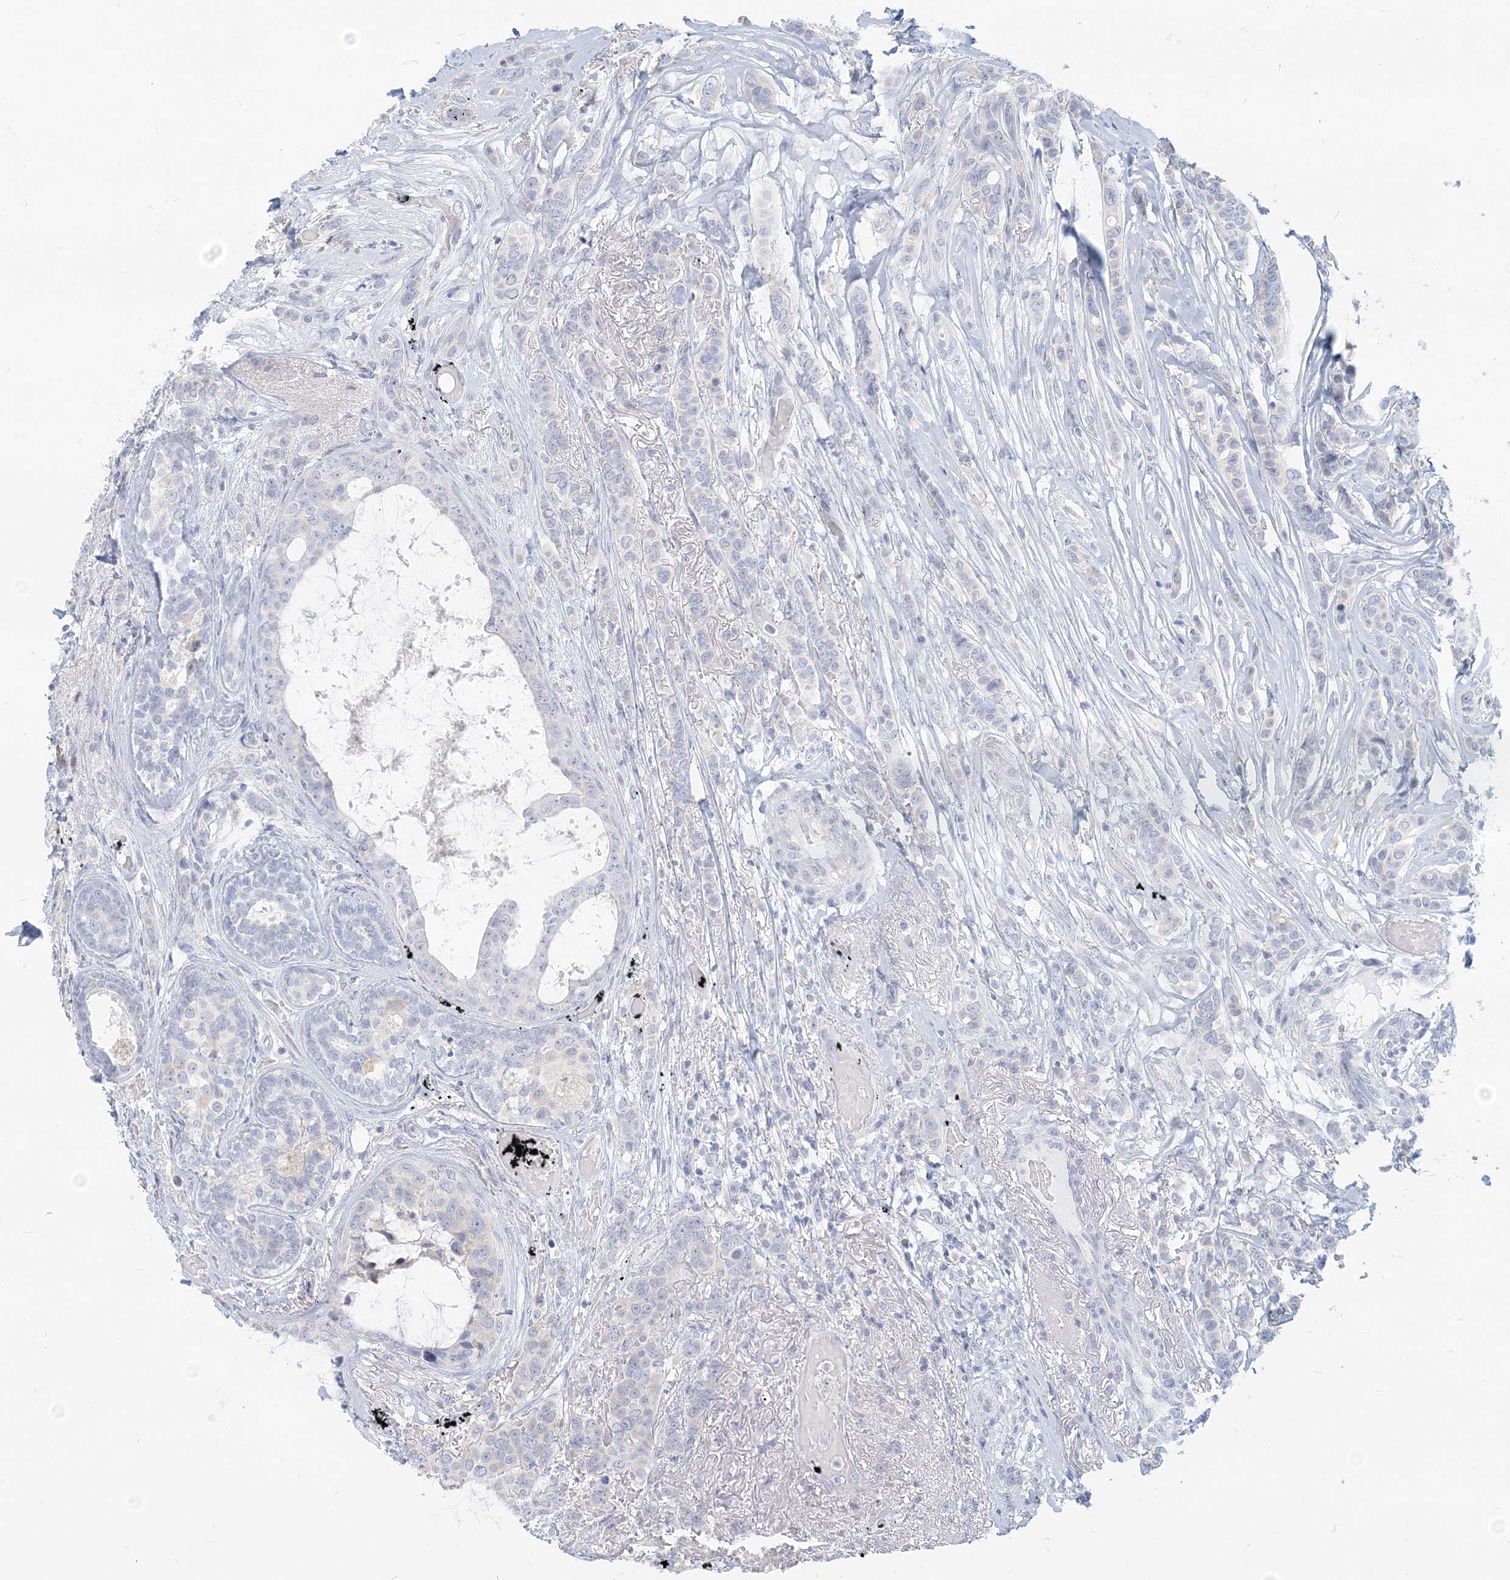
{"staining": {"intensity": "negative", "quantity": "none", "location": "none"}, "tissue": "breast cancer", "cell_type": "Tumor cells", "image_type": "cancer", "snomed": [{"axis": "morphology", "description": "Lobular carcinoma"}, {"axis": "topography", "description": "Breast"}], "caption": "Tumor cells are negative for brown protein staining in lobular carcinoma (breast). (DAB (3,3'-diaminobenzidine) immunohistochemistry with hematoxylin counter stain).", "gene": "CSN1S1", "patient": {"sex": "female", "age": 51}}